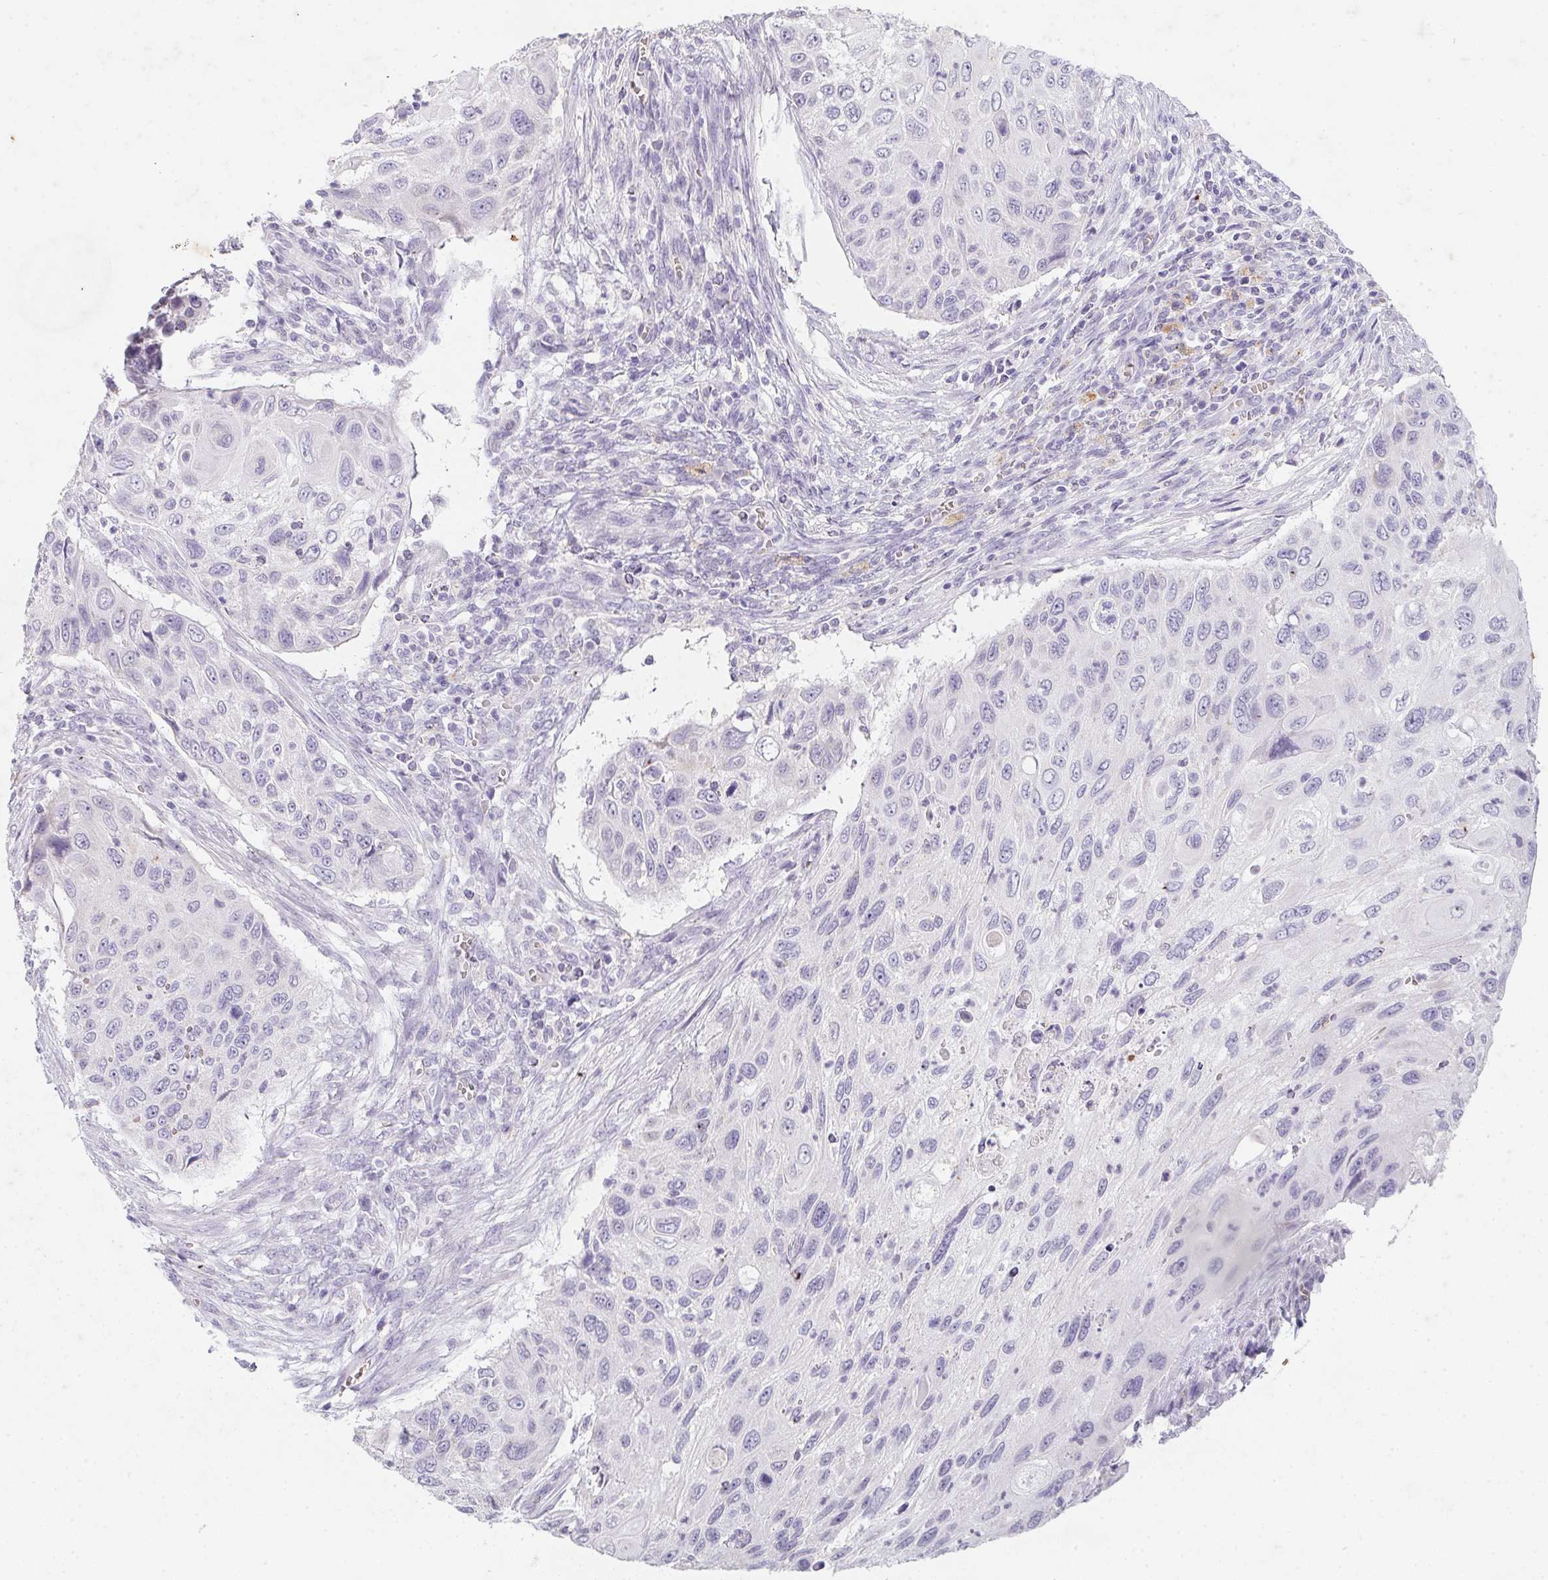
{"staining": {"intensity": "negative", "quantity": "none", "location": "none"}, "tissue": "cervical cancer", "cell_type": "Tumor cells", "image_type": "cancer", "snomed": [{"axis": "morphology", "description": "Squamous cell carcinoma, NOS"}, {"axis": "topography", "description": "Cervix"}], "caption": "Squamous cell carcinoma (cervical) was stained to show a protein in brown. There is no significant positivity in tumor cells.", "gene": "DCD", "patient": {"sex": "female", "age": 70}}